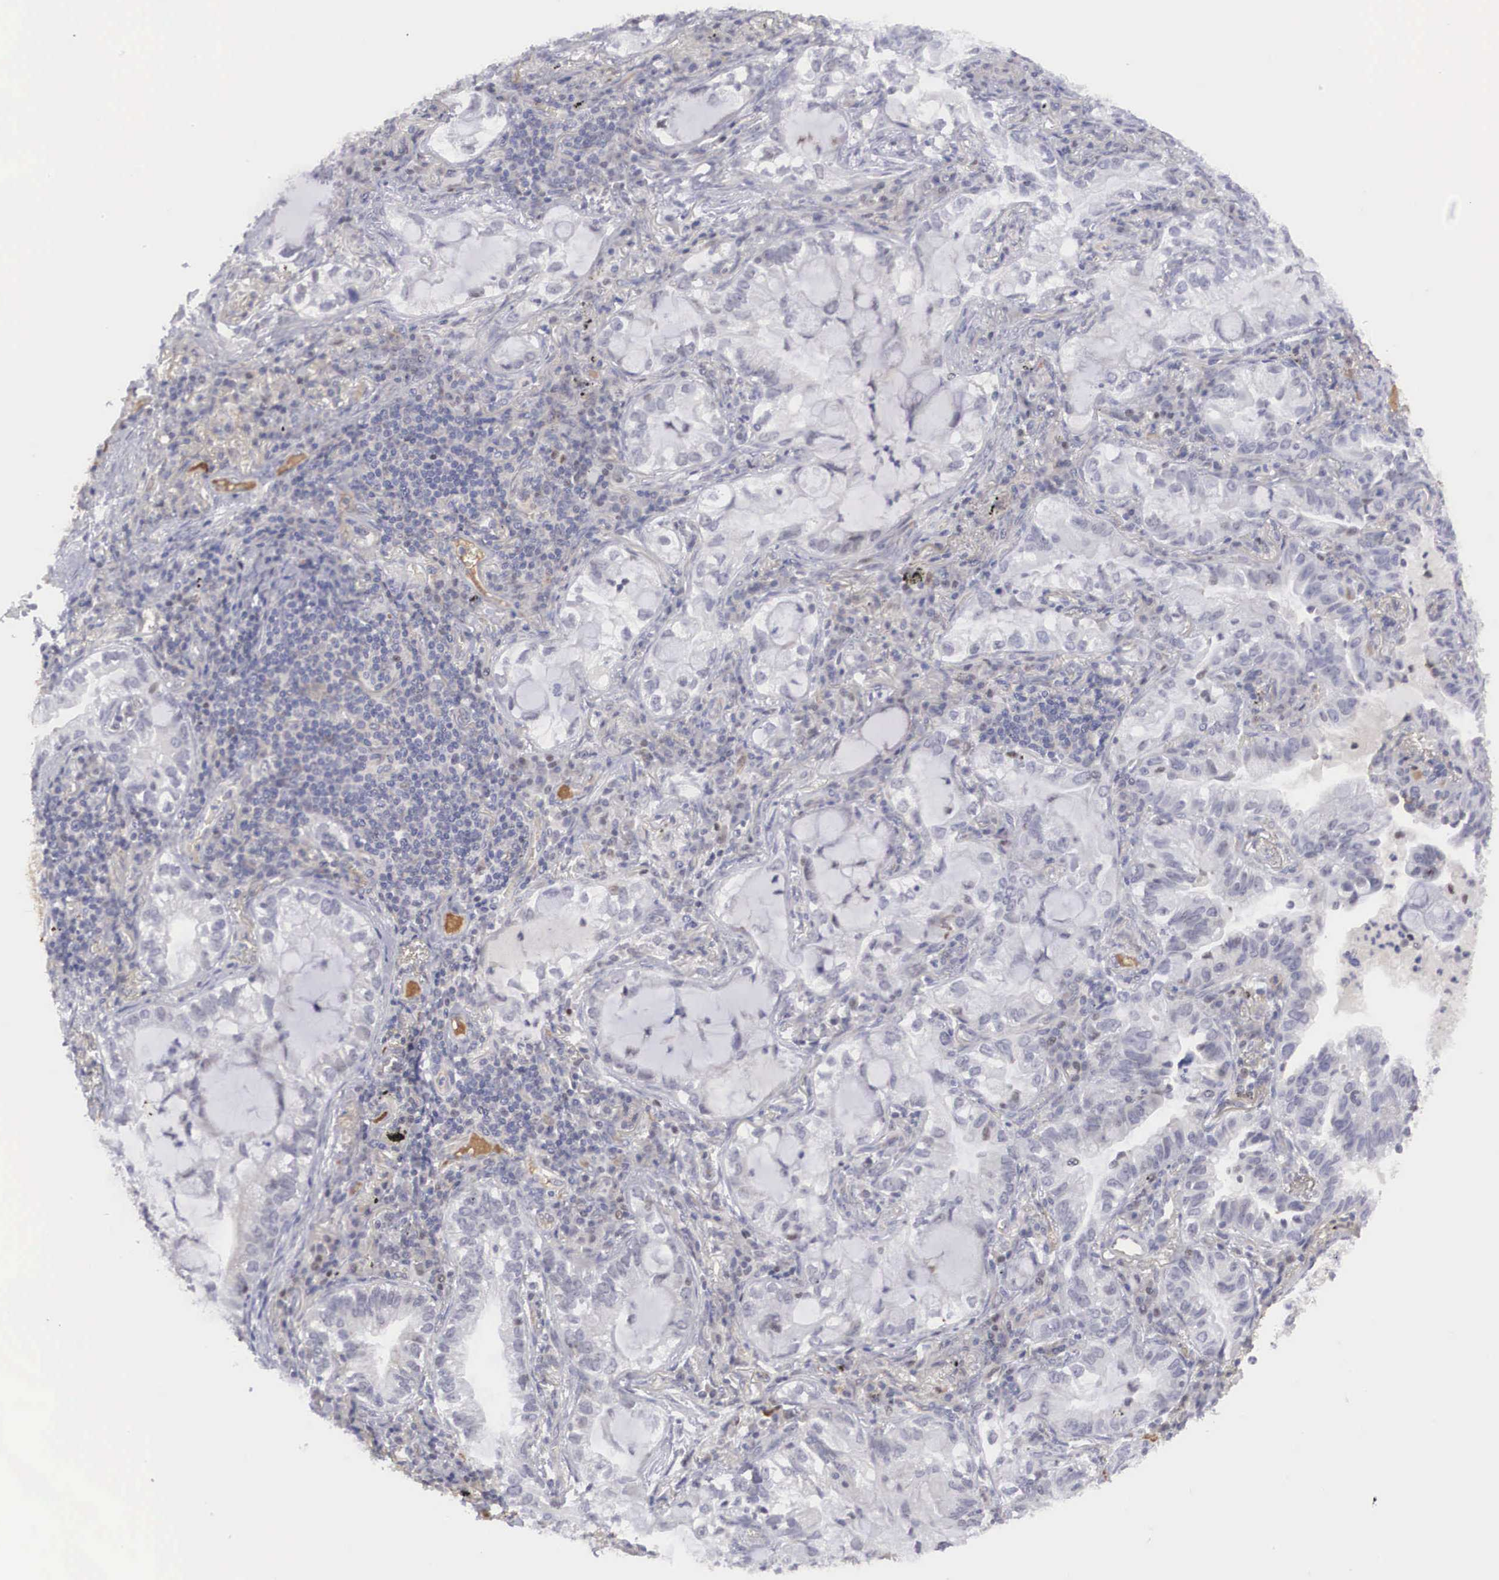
{"staining": {"intensity": "weak", "quantity": "<25%", "location": "nuclear"}, "tissue": "lung cancer", "cell_type": "Tumor cells", "image_type": "cancer", "snomed": [{"axis": "morphology", "description": "Adenocarcinoma, NOS"}, {"axis": "topography", "description": "Lung"}], "caption": "Immunohistochemistry (IHC) histopathology image of neoplastic tissue: human lung cancer stained with DAB displays no significant protein positivity in tumor cells.", "gene": "RBPJ", "patient": {"sex": "female", "age": 50}}